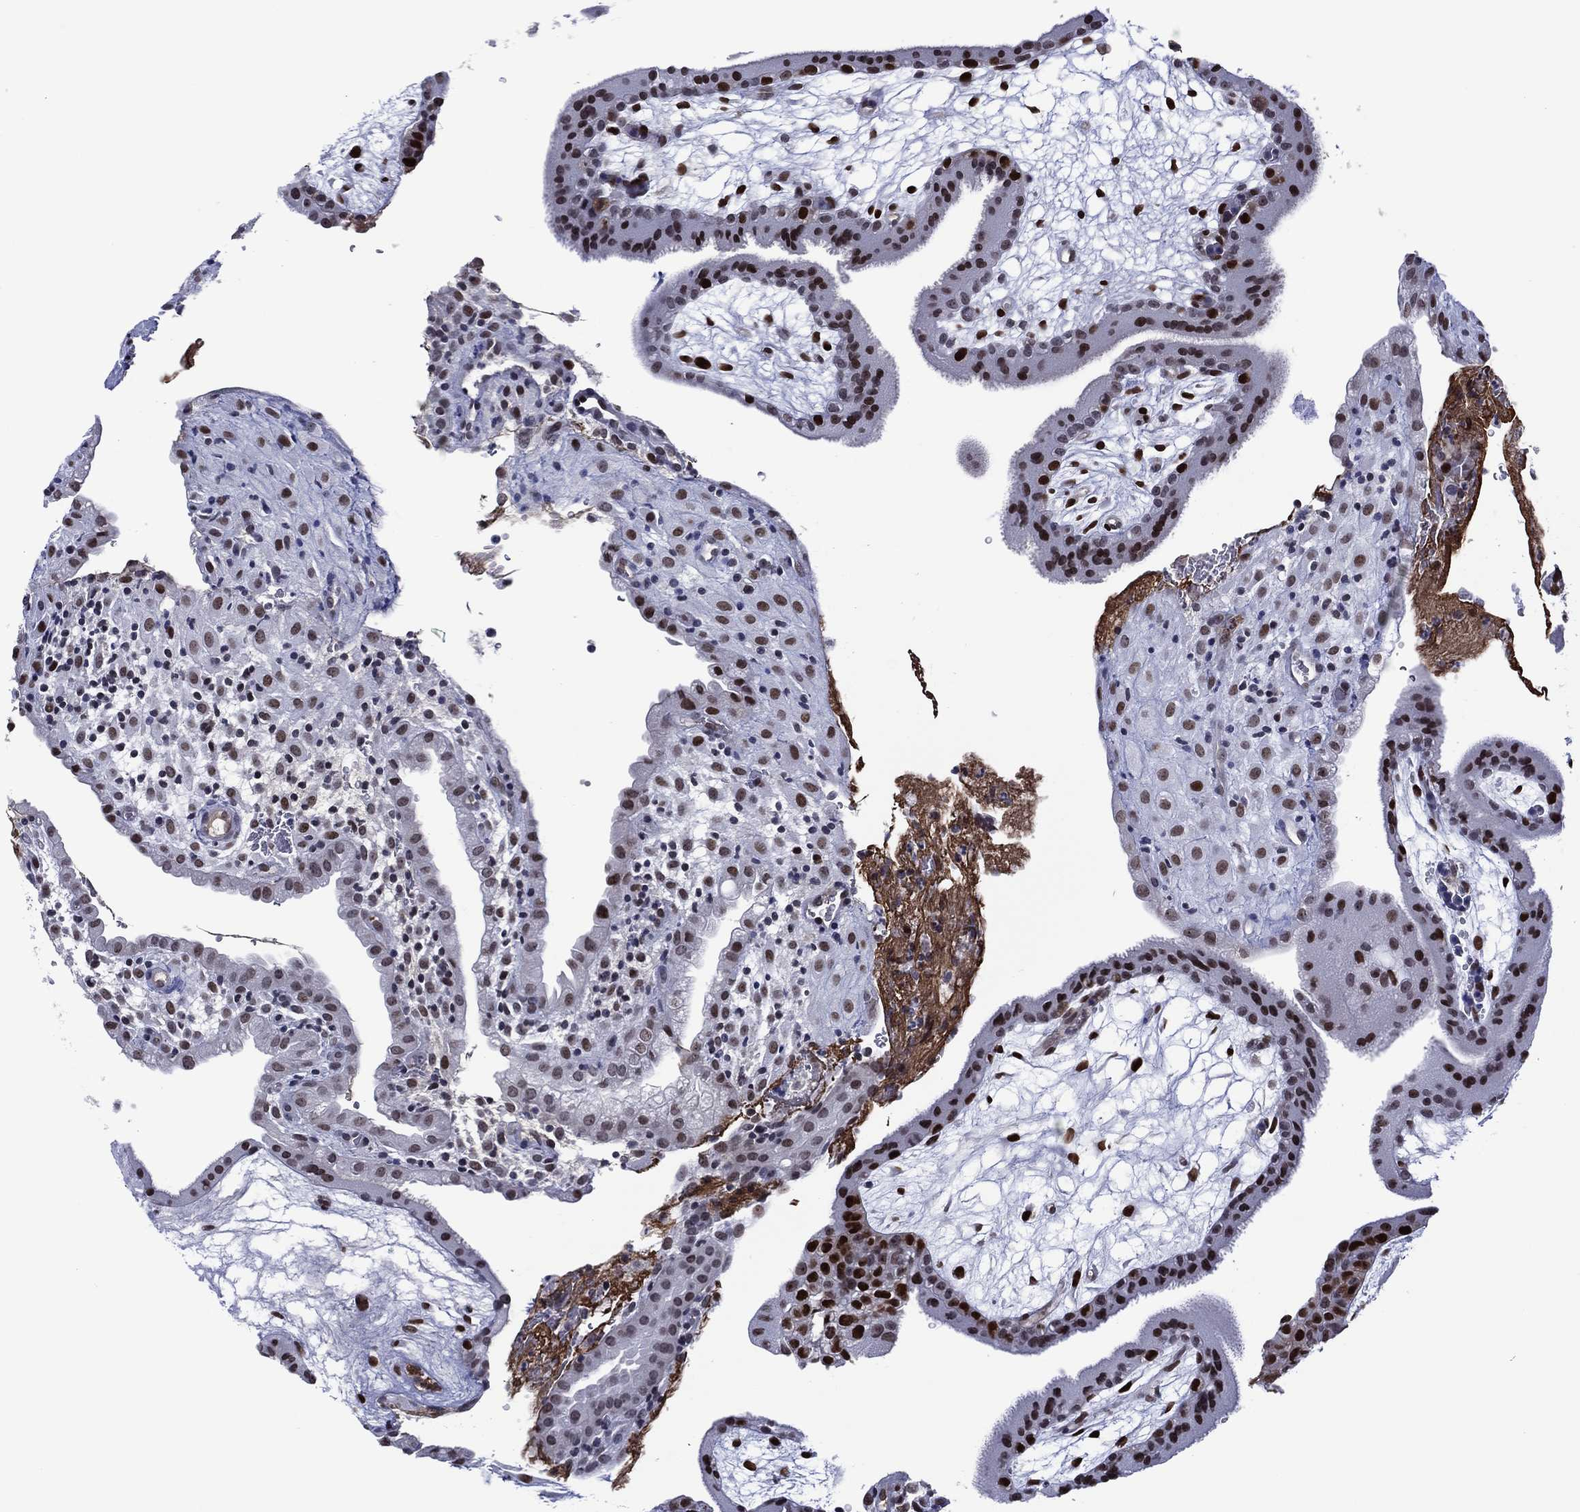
{"staining": {"intensity": "moderate", "quantity": "<25%", "location": "nuclear"}, "tissue": "placenta", "cell_type": "Decidual cells", "image_type": "normal", "snomed": [{"axis": "morphology", "description": "Normal tissue, NOS"}, {"axis": "topography", "description": "Placenta"}], "caption": "Immunohistochemical staining of normal placenta shows low levels of moderate nuclear staining in approximately <25% of decidual cells.", "gene": "GATA6", "patient": {"sex": "female", "age": 19}}